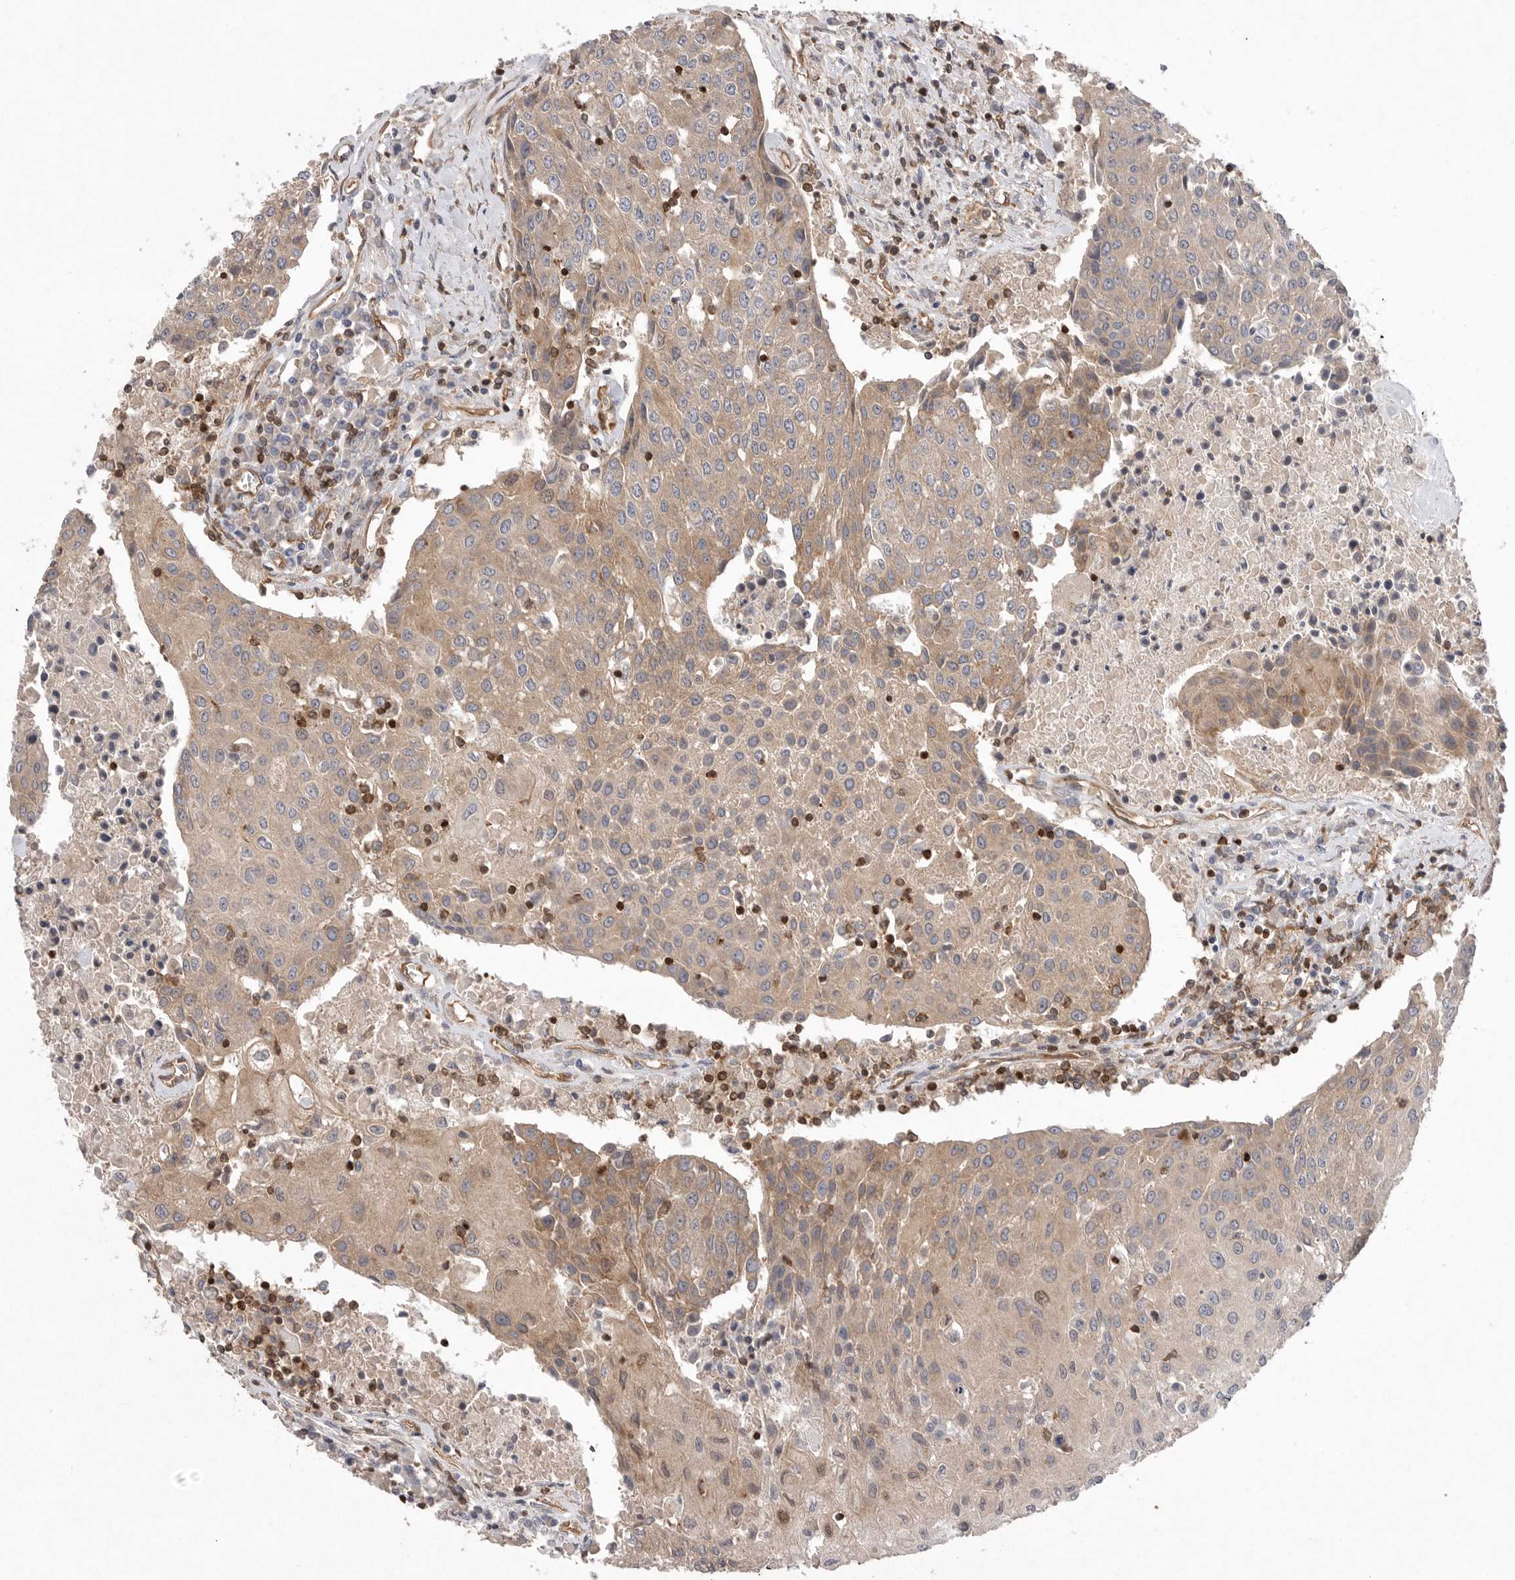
{"staining": {"intensity": "moderate", "quantity": ">75%", "location": "cytoplasmic/membranous"}, "tissue": "urothelial cancer", "cell_type": "Tumor cells", "image_type": "cancer", "snomed": [{"axis": "morphology", "description": "Urothelial carcinoma, High grade"}, {"axis": "topography", "description": "Urinary bladder"}], "caption": "Immunohistochemistry image of human urothelial carcinoma (high-grade) stained for a protein (brown), which reveals medium levels of moderate cytoplasmic/membranous staining in approximately >75% of tumor cells.", "gene": "PRKCH", "patient": {"sex": "female", "age": 85}}